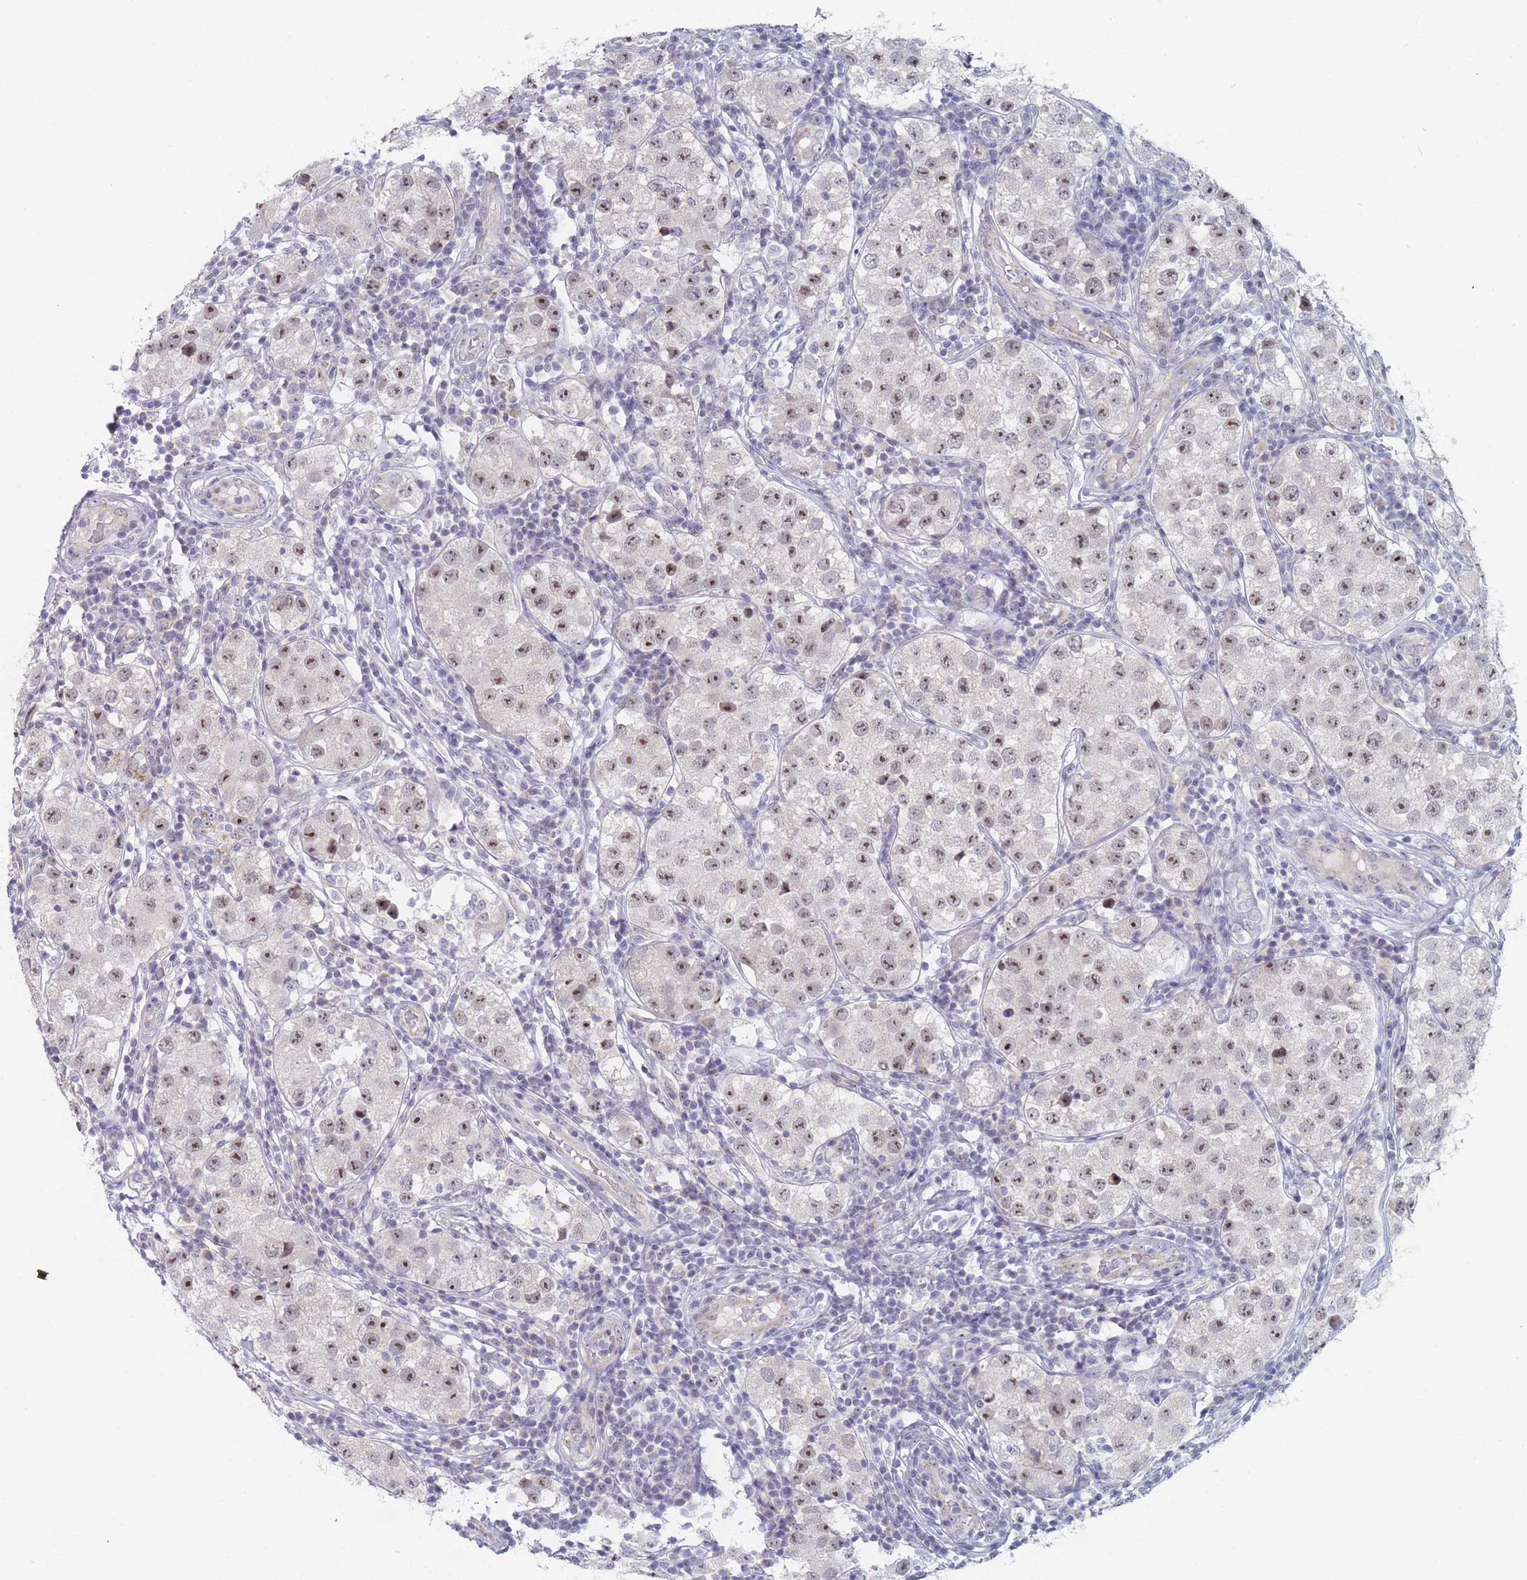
{"staining": {"intensity": "moderate", "quantity": "25%-75%", "location": "nuclear"}, "tissue": "testis cancer", "cell_type": "Tumor cells", "image_type": "cancer", "snomed": [{"axis": "morphology", "description": "Seminoma, NOS"}, {"axis": "topography", "description": "Testis"}], "caption": "Testis cancer (seminoma) was stained to show a protein in brown. There is medium levels of moderate nuclear positivity in approximately 25%-75% of tumor cells.", "gene": "RNF8", "patient": {"sex": "male", "age": 34}}